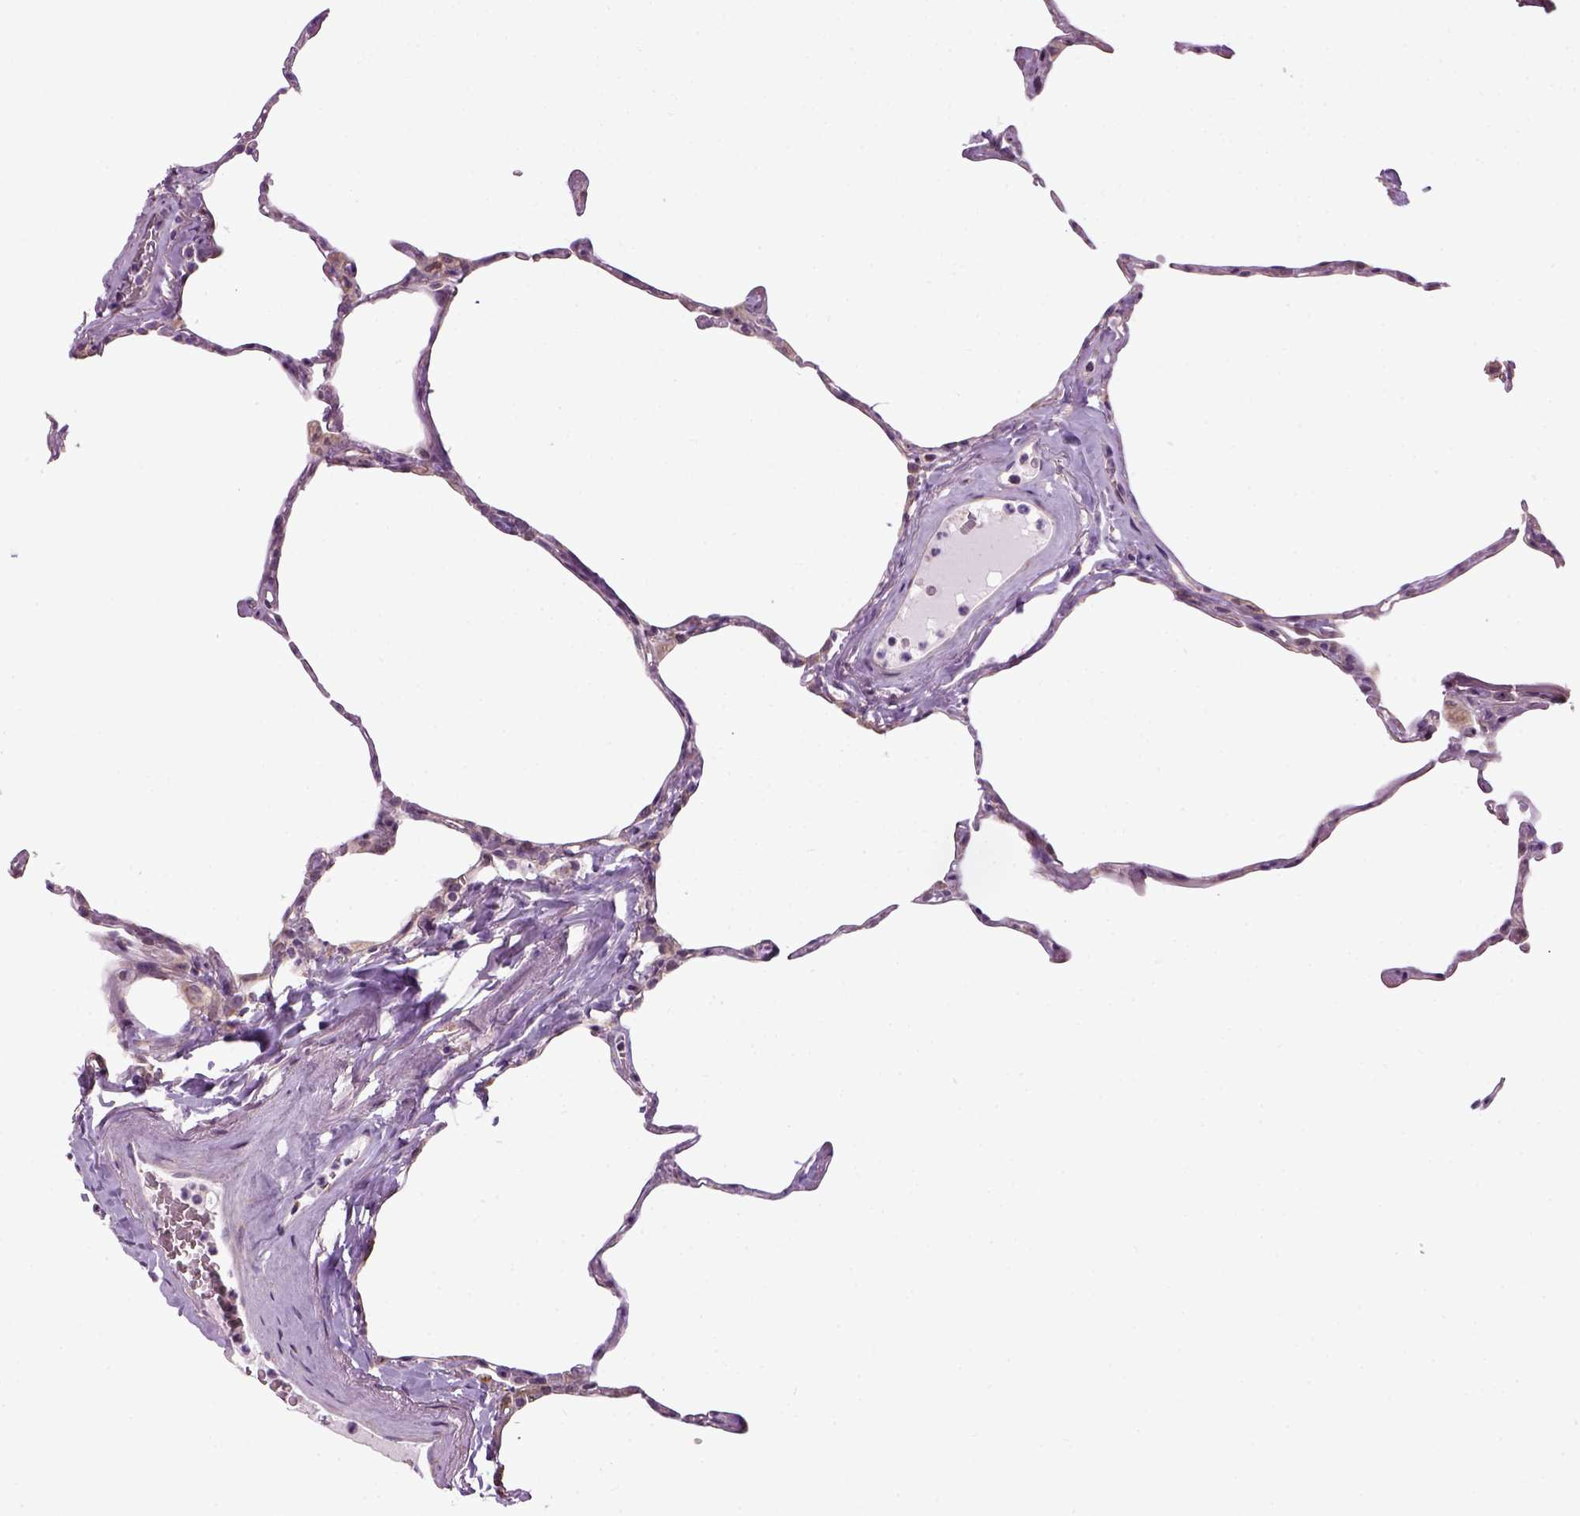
{"staining": {"intensity": "negative", "quantity": "none", "location": "none"}, "tissue": "lung", "cell_type": "Alveolar cells", "image_type": "normal", "snomed": [{"axis": "morphology", "description": "Normal tissue, NOS"}, {"axis": "topography", "description": "Lung"}], "caption": "A histopathology image of lung stained for a protein exhibits no brown staining in alveolar cells.", "gene": "XK", "patient": {"sex": "male", "age": 65}}